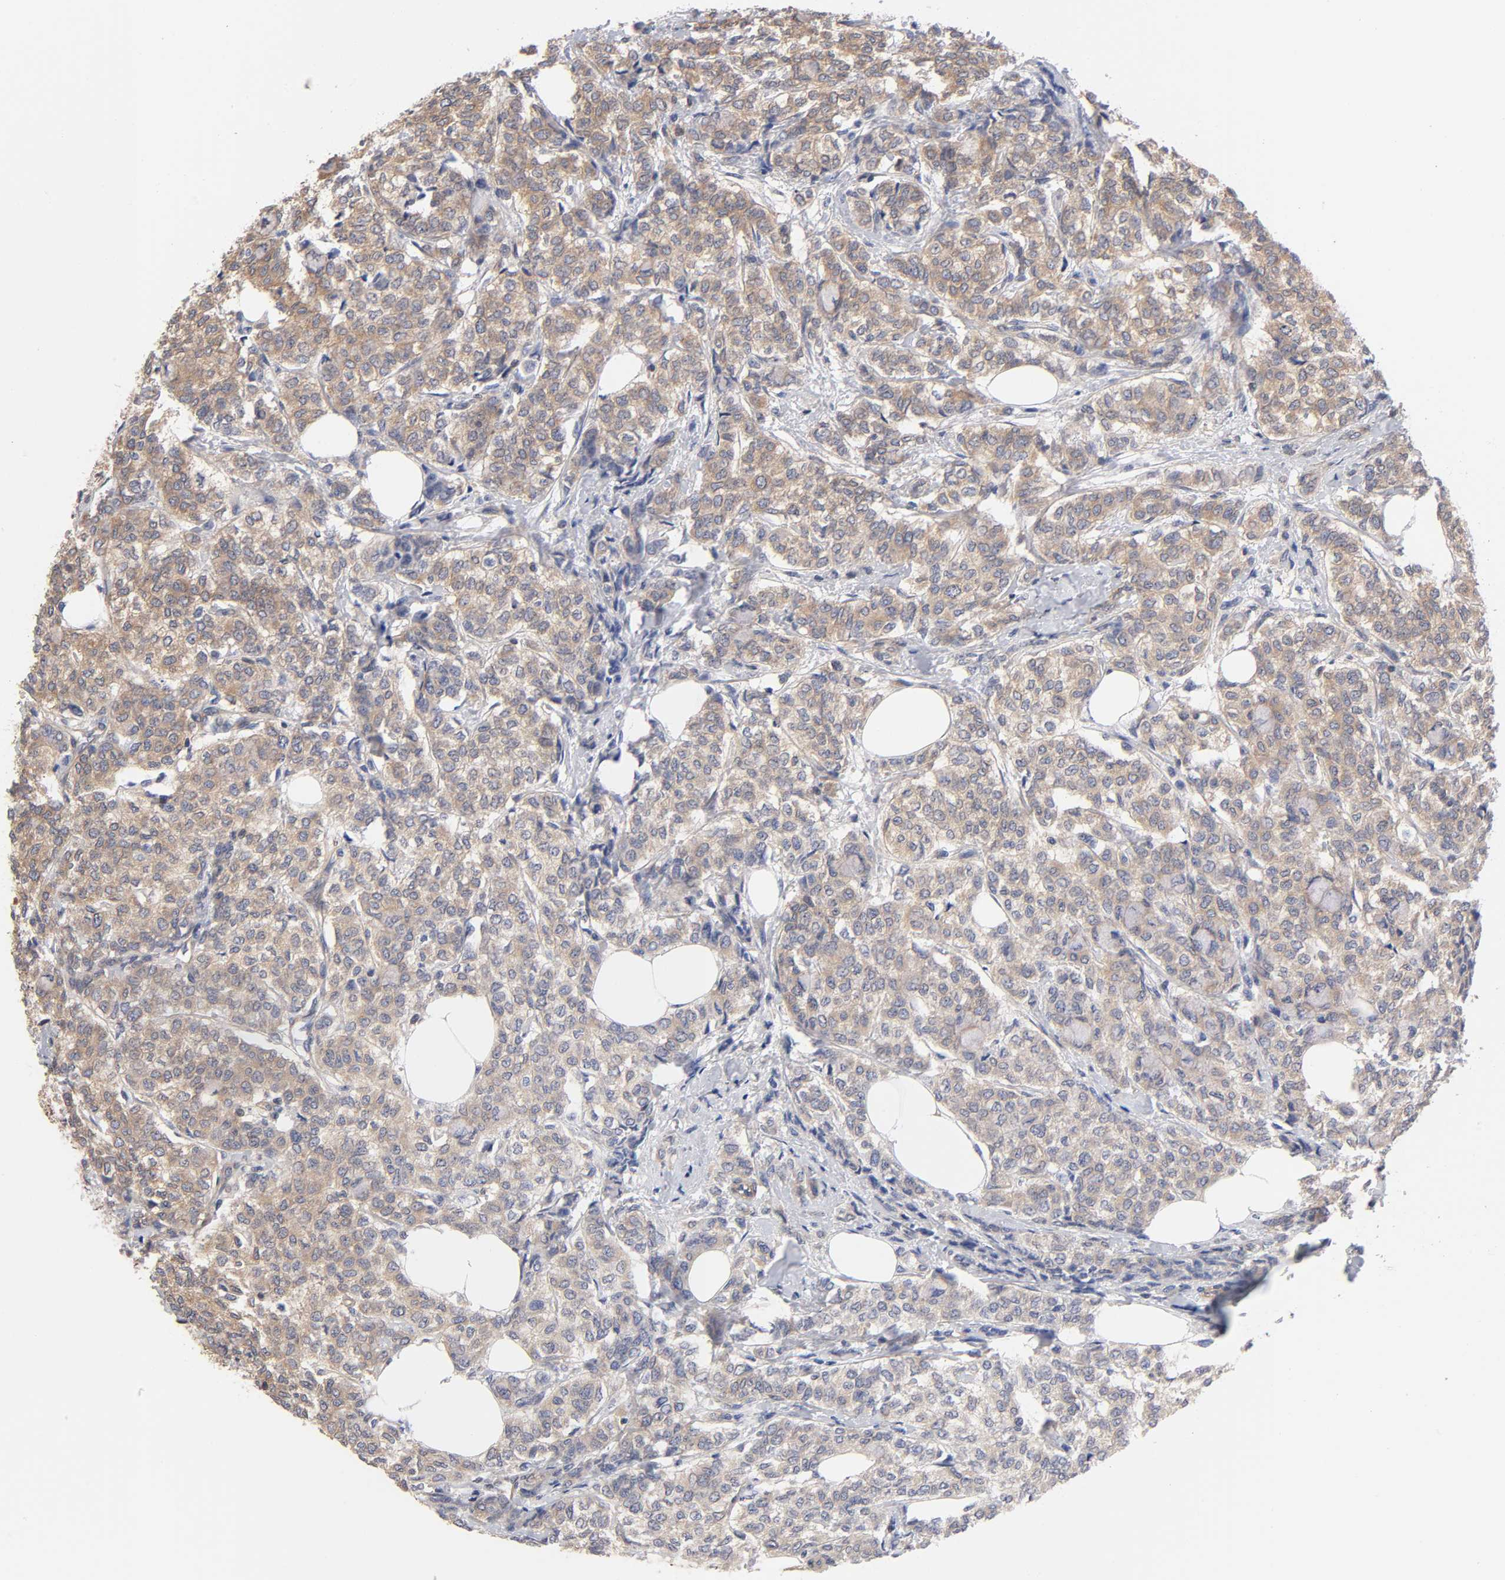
{"staining": {"intensity": "weak", "quantity": ">75%", "location": "cytoplasmic/membranous"}, "tissue": "breast cancer", "cell_type": "Tumor cells", "image_type": "cancer", "snomed": [{"axis": "morphology", "description": "Lobular carcinoma"}, {"axis": "topography", "description": "Breast"}], "caption": "This histopathology image reveals breast cancer (lobular carcinoma) stained with immunohistochemistry (IHC) to label a protein in brown. The cytoplasmic/membranous of tumor cells show weak positivity for the protein. Nuclei are counter-stained blue.", "gene": "STRN3", "patient": {"sex": "female", "age": 60}}